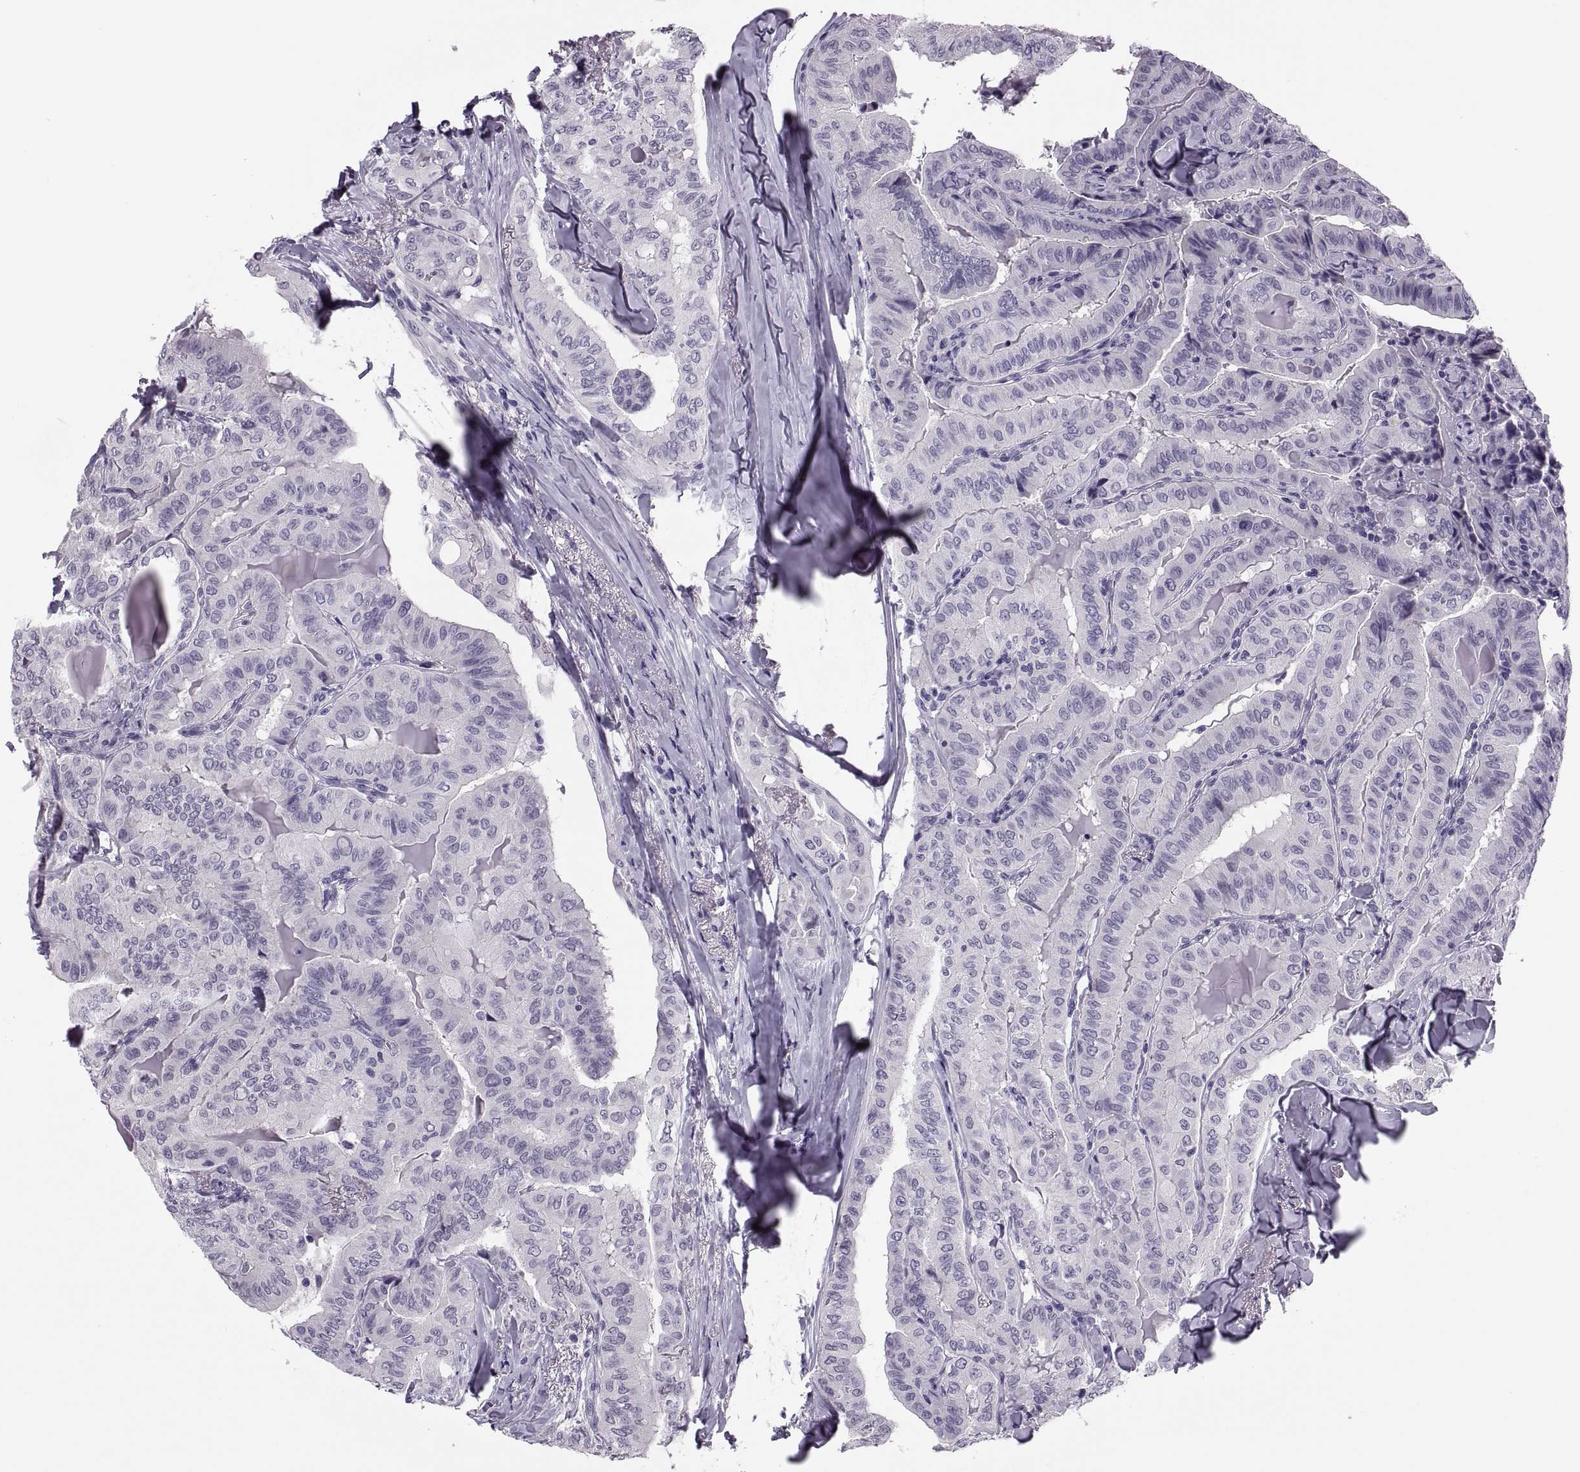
{"staining": {"intensity": "negative", "quantity": "none", "location": "none"}, "tissue": "thyroid cancer", "cell_type": "Tumor cells", "image_type": "cancer", "snomed": [{"axis": "morphology", "description": "Papillary adenocarcinoma, NOS"}, {"axis": "topography", "description": "Thyroid gland"}], "caption": "A histopathology image of human thyroid cancer (papillary adenocarcinoma) is negative for staining in tumor cells.", "gene": "SYNGR4", "patient": {"sex": "female", "age": 68}}